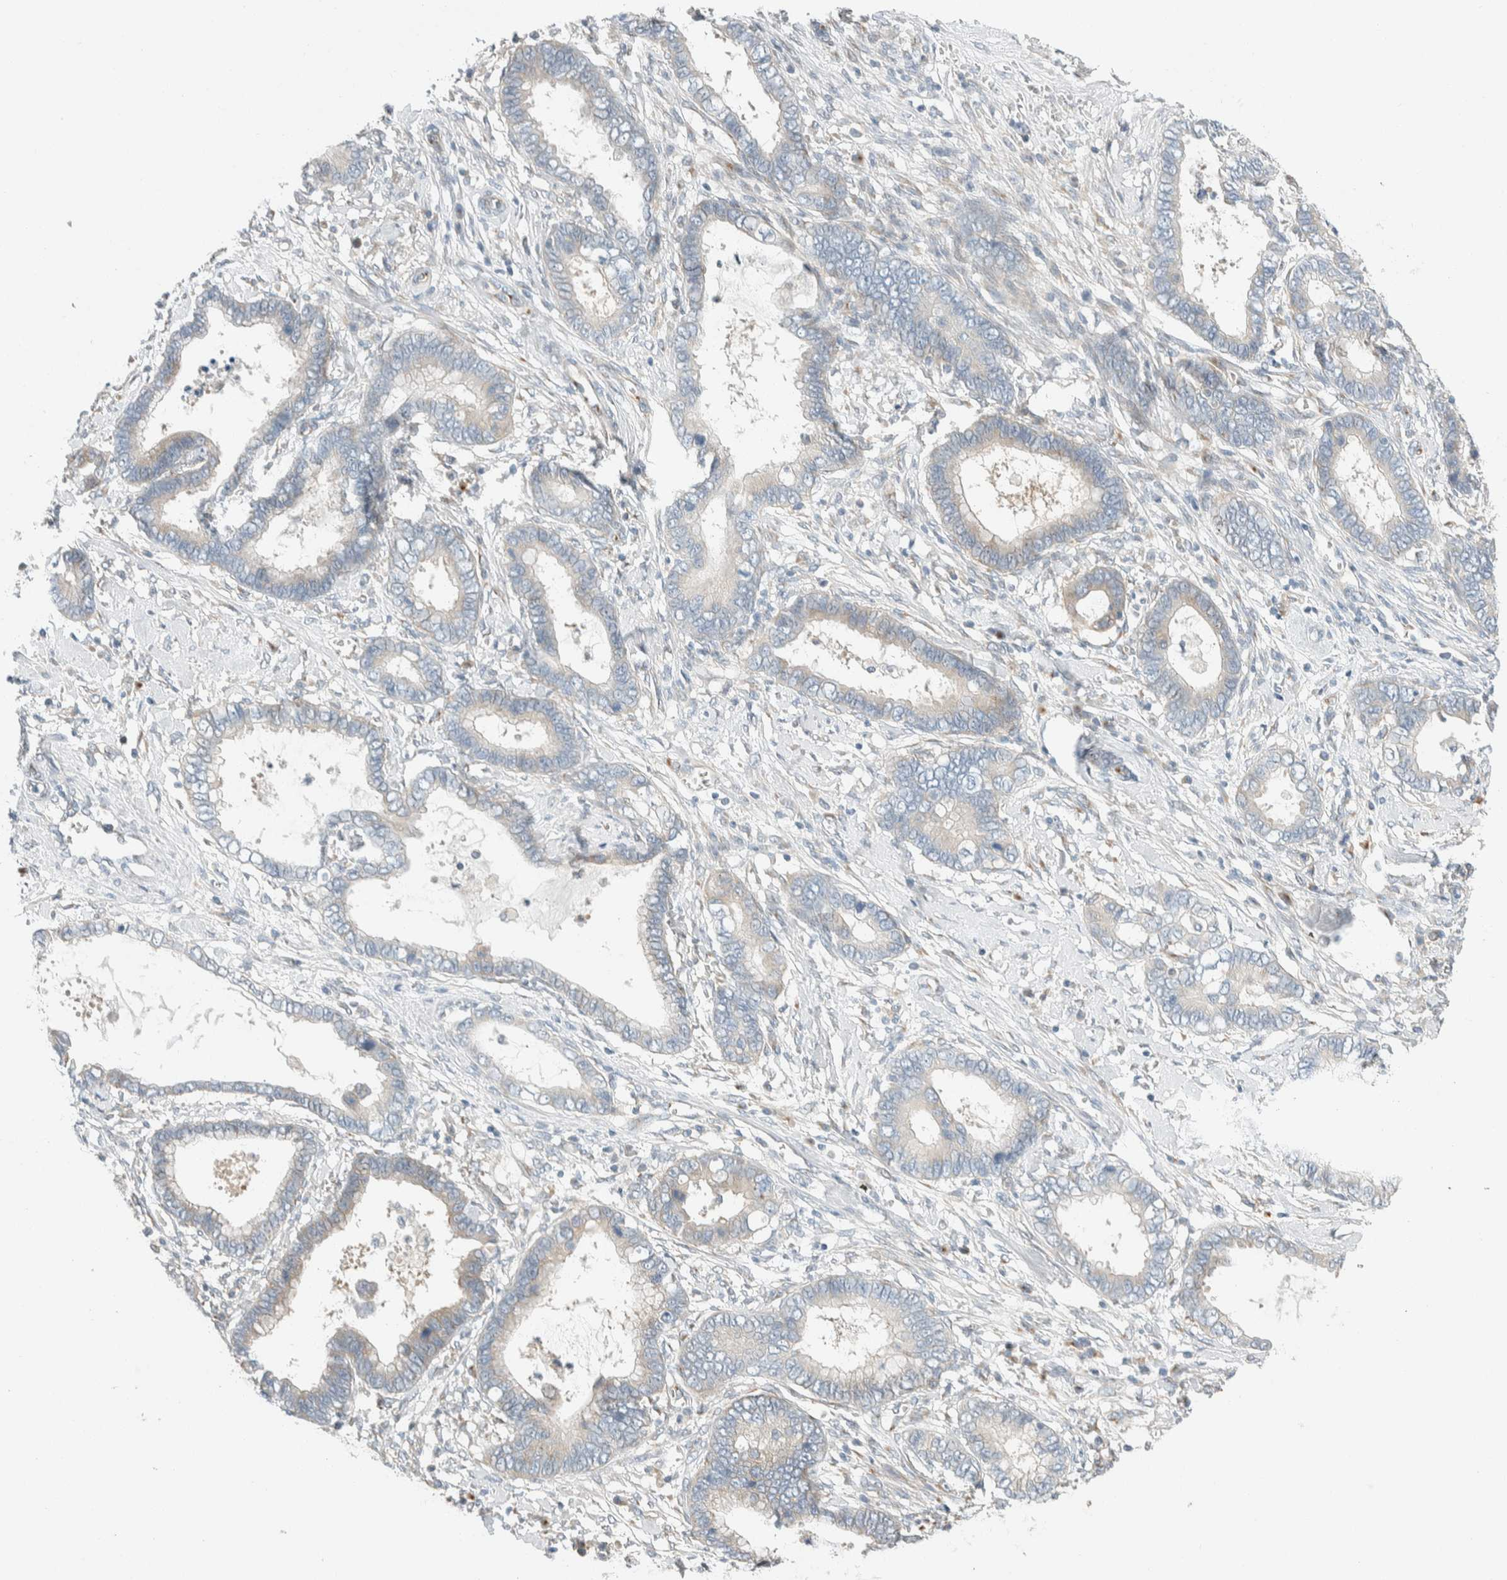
{"staining": {"intensity": "negative", "quantity": "none", "location": "none"}, "tissue": "cervical cancer", "cell_type": "Tumor cells", "image_type": "cancer", "snomed": [{"axis": "morphology", "description": "Adenocarcinoma, NOS"}, {"axis": "topography", "description": "Cervix"}], "caption": "Adenocarcinoma (cervical) was stained to show a protein in brown. There is no significant expression in tumor cells. The staining was performed using DAB (3,3'-diaminobenzidine) to visualize the protein expression in brown, while the nuclei were stained in blue with hematoxylin (Magnification: 20x).", "gene": "TMEM184B", "patient": {"sex": "female", "age": 44}}